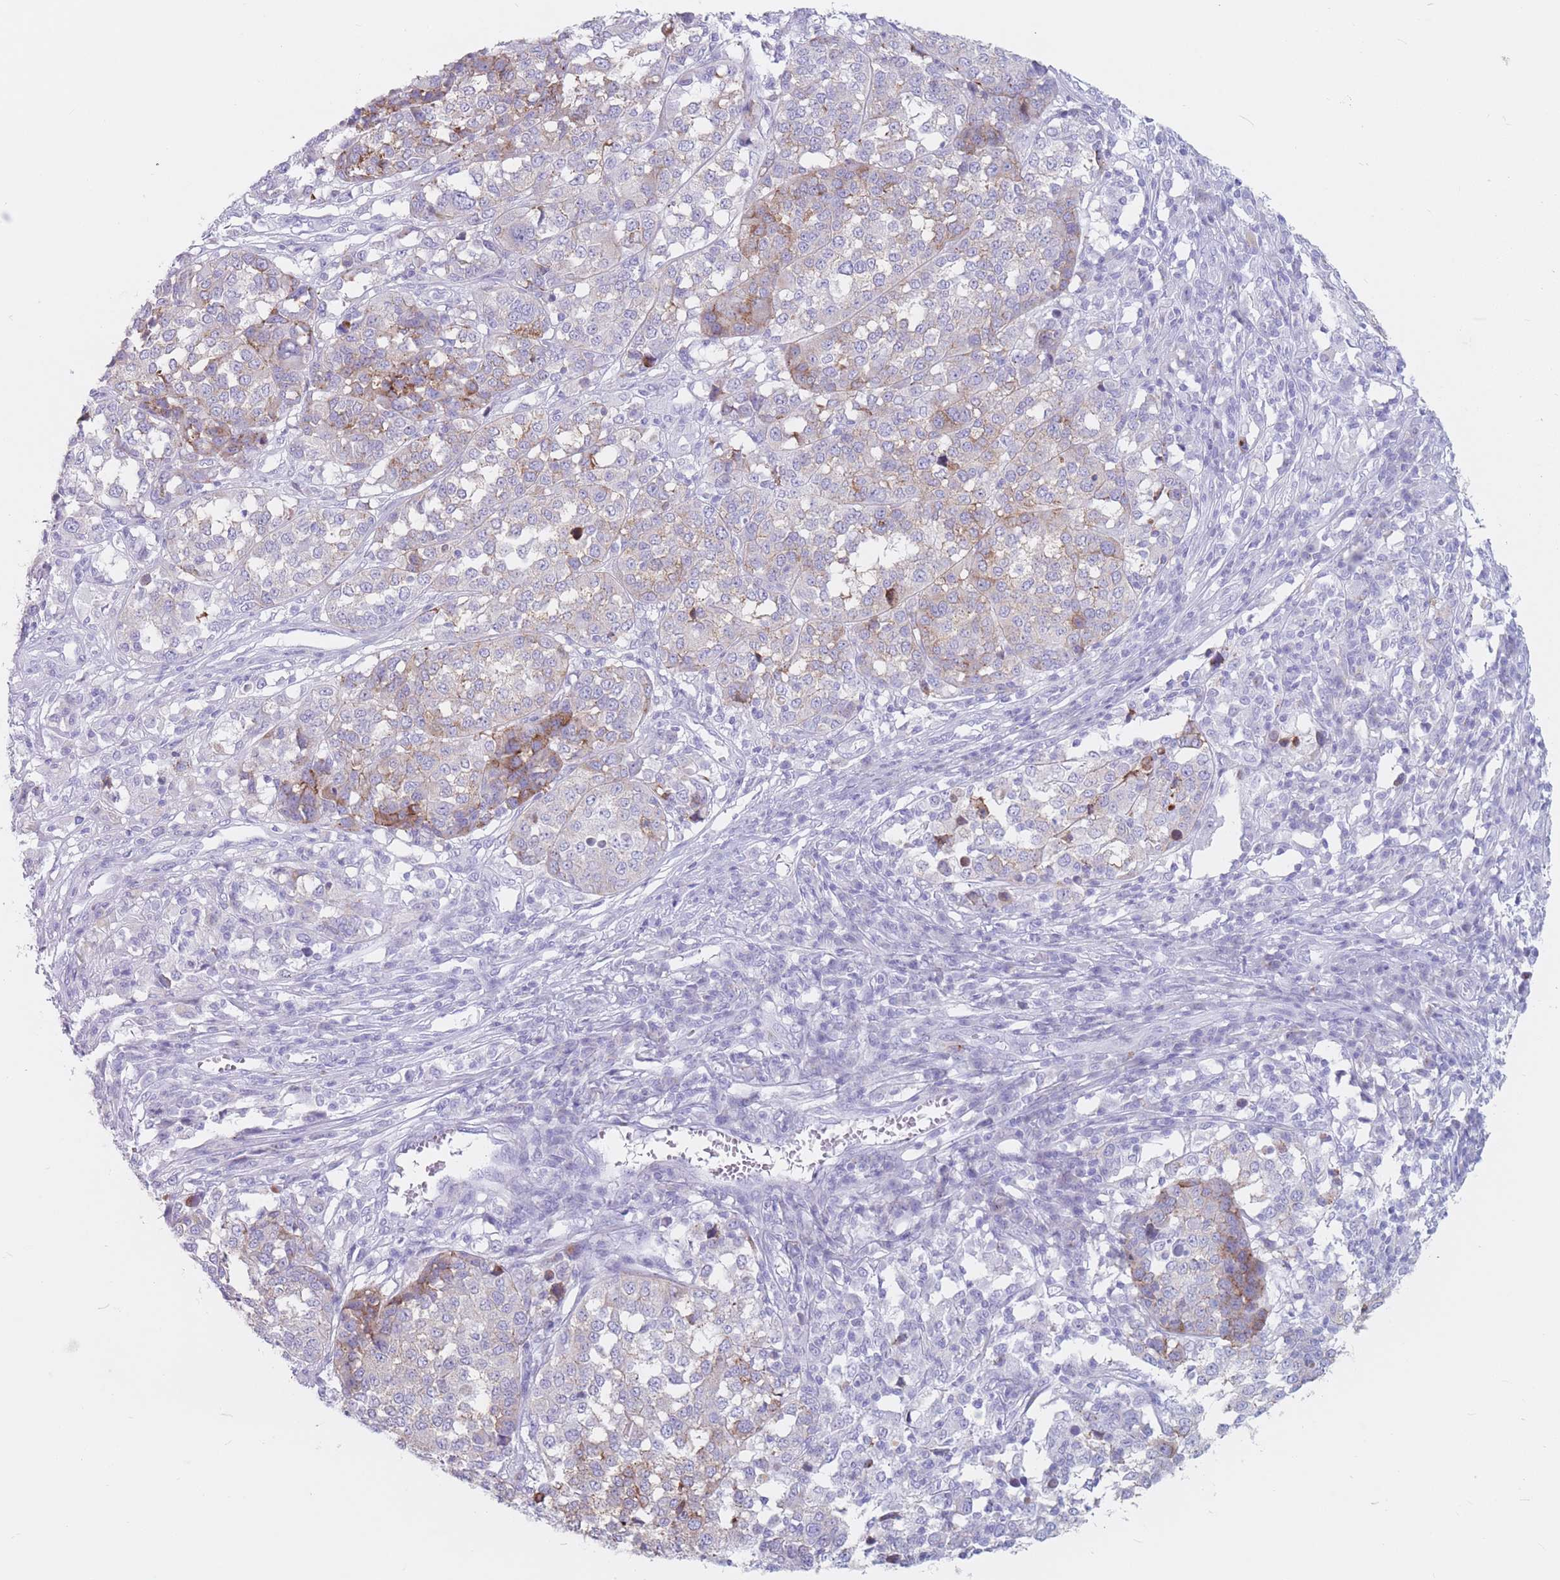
{"staining": {"intensity": "moderate", "quantity": "<25%", "location": "cytoplasmic/membranous"}, "tissue": "melanoma", "cell_type": "Tumor cells", "image_type": "cancer", "snomed": [{"axis": "morphology", "description": "Malignant melanoma, Metastatic site"}, {"axis": "topography", "description": "Lymph node"}], "caption": "A brown stain highlights moderate cytoplasmic/membranous expression of a protein in malignant melanoma (metastatic site) tumor cells.", "gene": "ST3GAL5", "patient": {"sex": "male", "age": 44}}